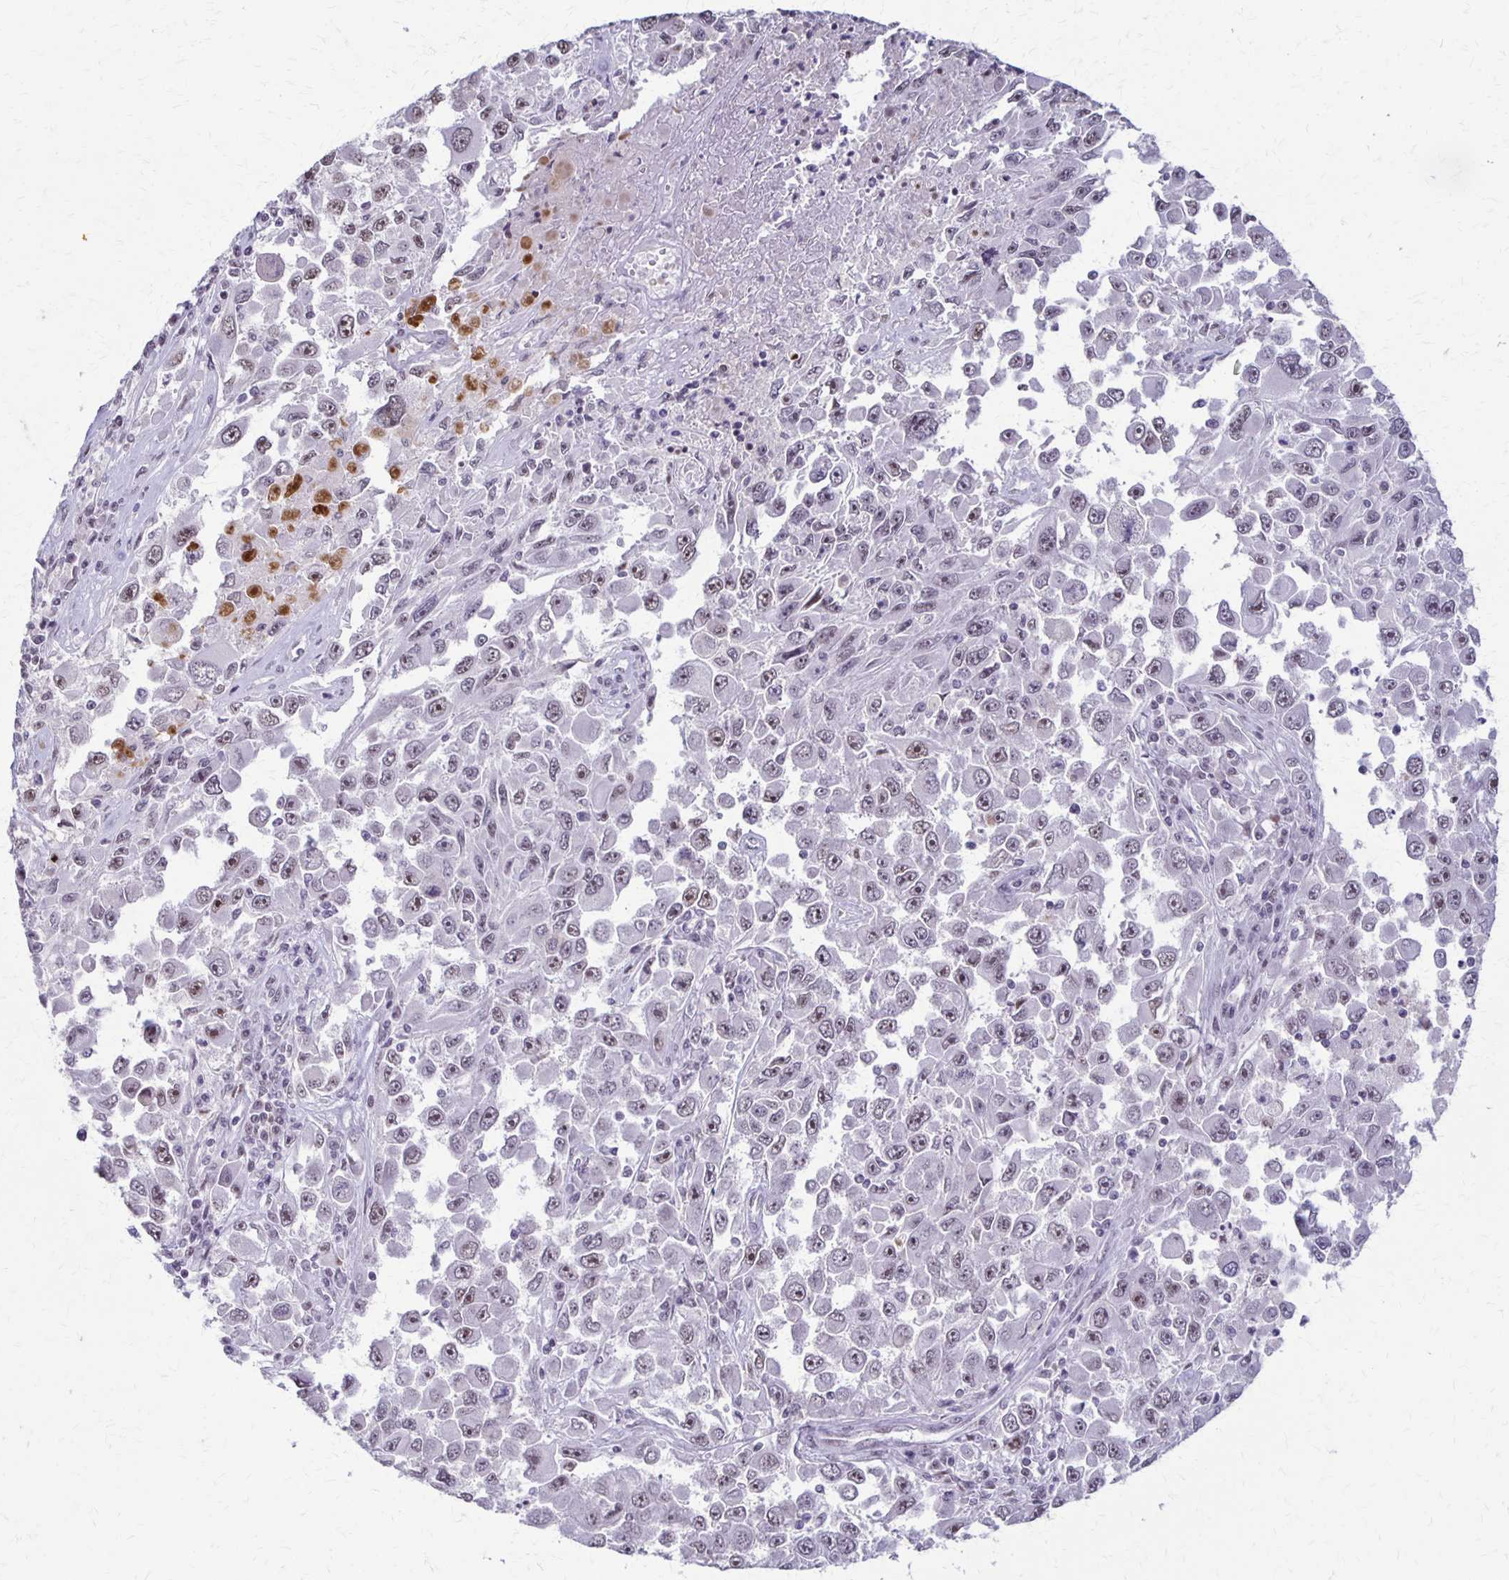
{"staining": {"intensity": "strong", "quantity": "25%-75%", "location": "nuclear"}, "tissue": "melanoma", "cell_type": "Tumor cells", "image_type": "cancer", "snomed": [{"axis": "morphology", "description": "Malignant melanoma, Metastatic site"}, {"axis": "topography", "description": "Lymph node"}], "caption": "Immunohistochemistry (IHC) photomicrograph of neoplastic tissue: melanoma stained using IHC exhibits high levels of strong protein expression localized specifically in the nuclear of tumor cells, appearing as a nuclear brown color.", "gene": "XRCC6", "patient": {"sex": "female", "age": 67}}